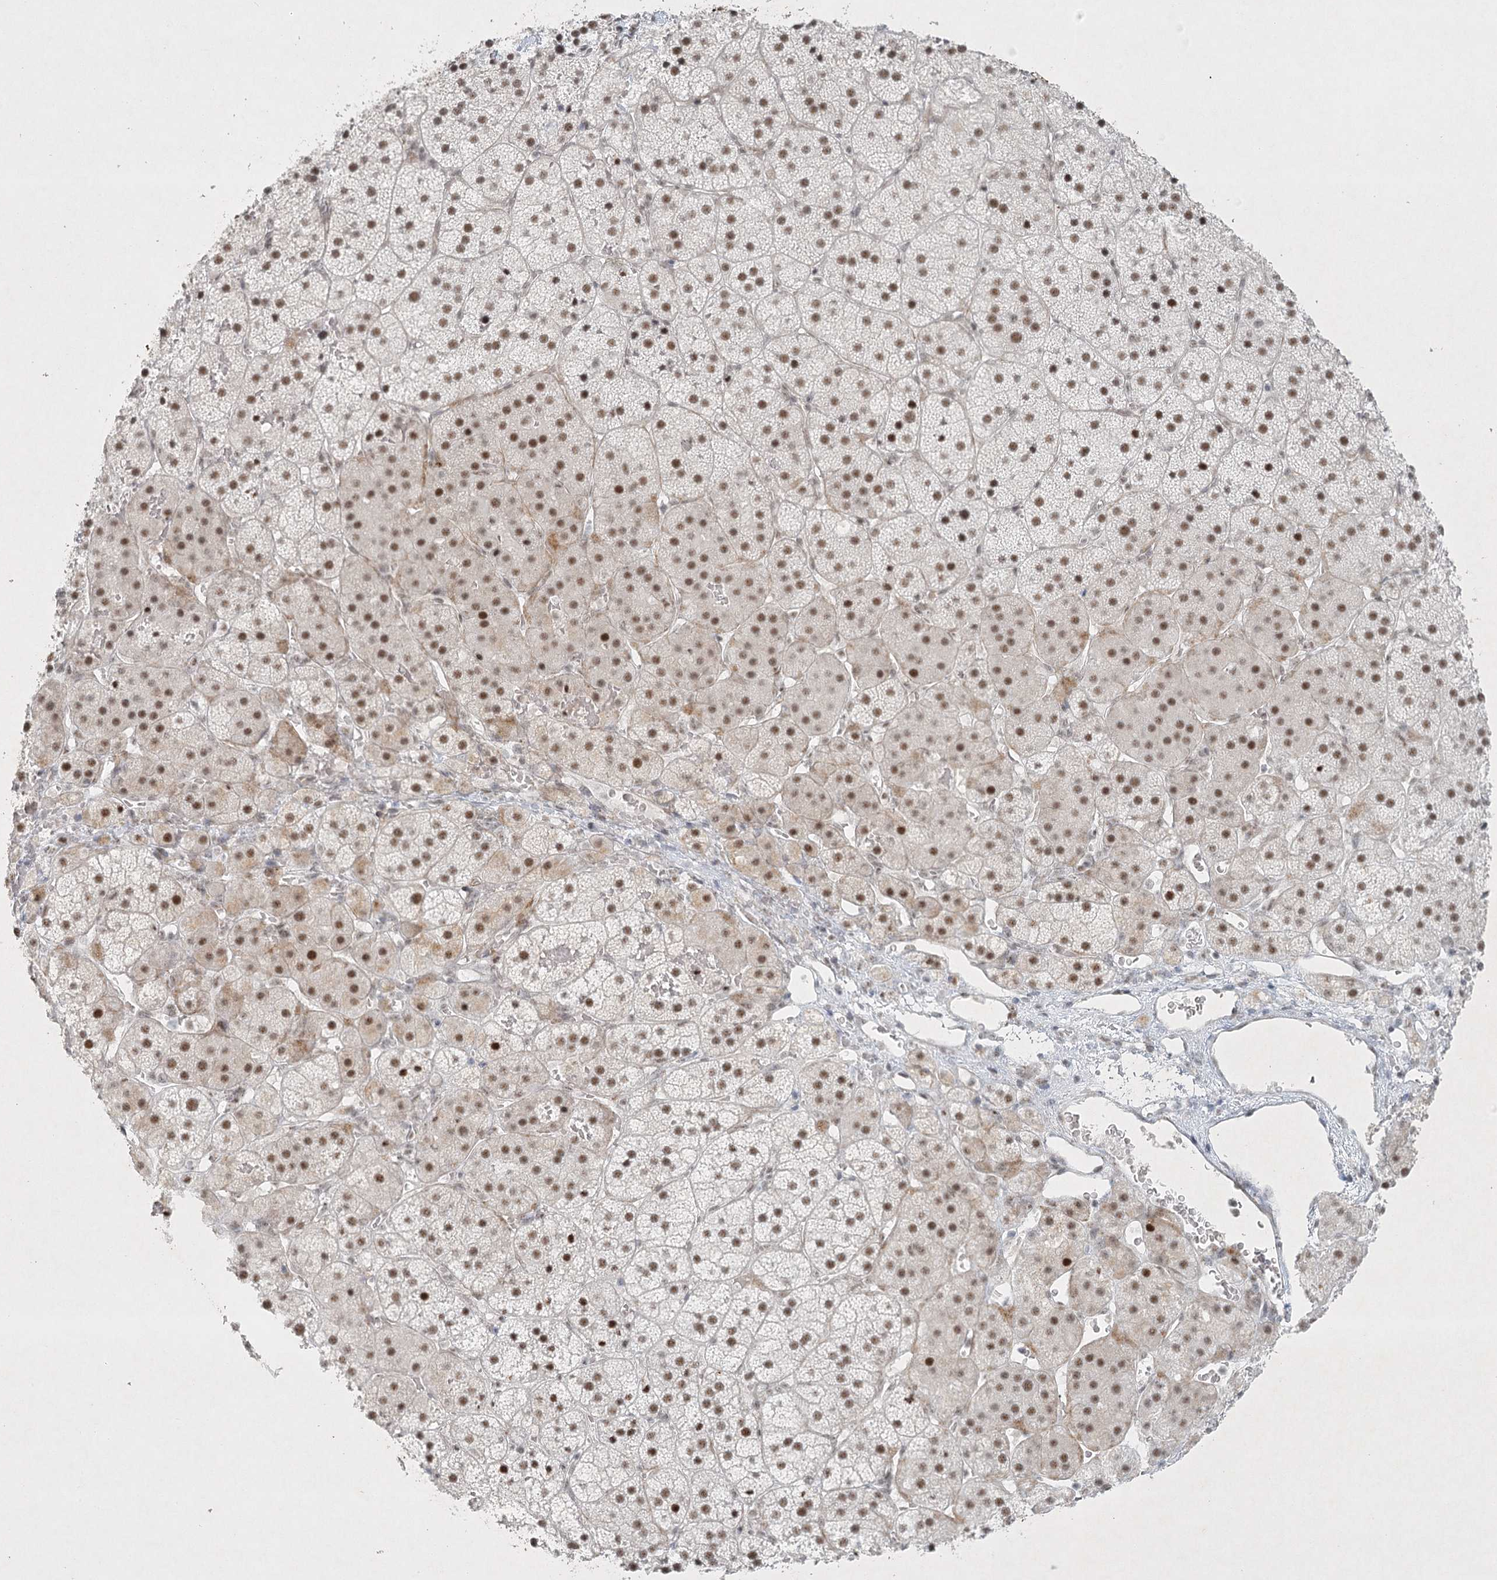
{"staining": {"intensity": "moderate", "quantity": ">75%", "location": "nuclear"}, "tissue": "adrenal gland", "cell_type": "Glandular cells", "image_type": "normal", "snomed": [{"axis": "morphology", "description": "Normal tissue, NOS"}, {"axis": "topography", "description": "Adrenal gland"}], "caption": "This micrograph shows IHC staining of normal adrenal gland, with medium moderate nuclear staining in approximately >75% of glandular cells.", "gene": "U2SURP", "patient": {"sex": "female", "age": 44}}